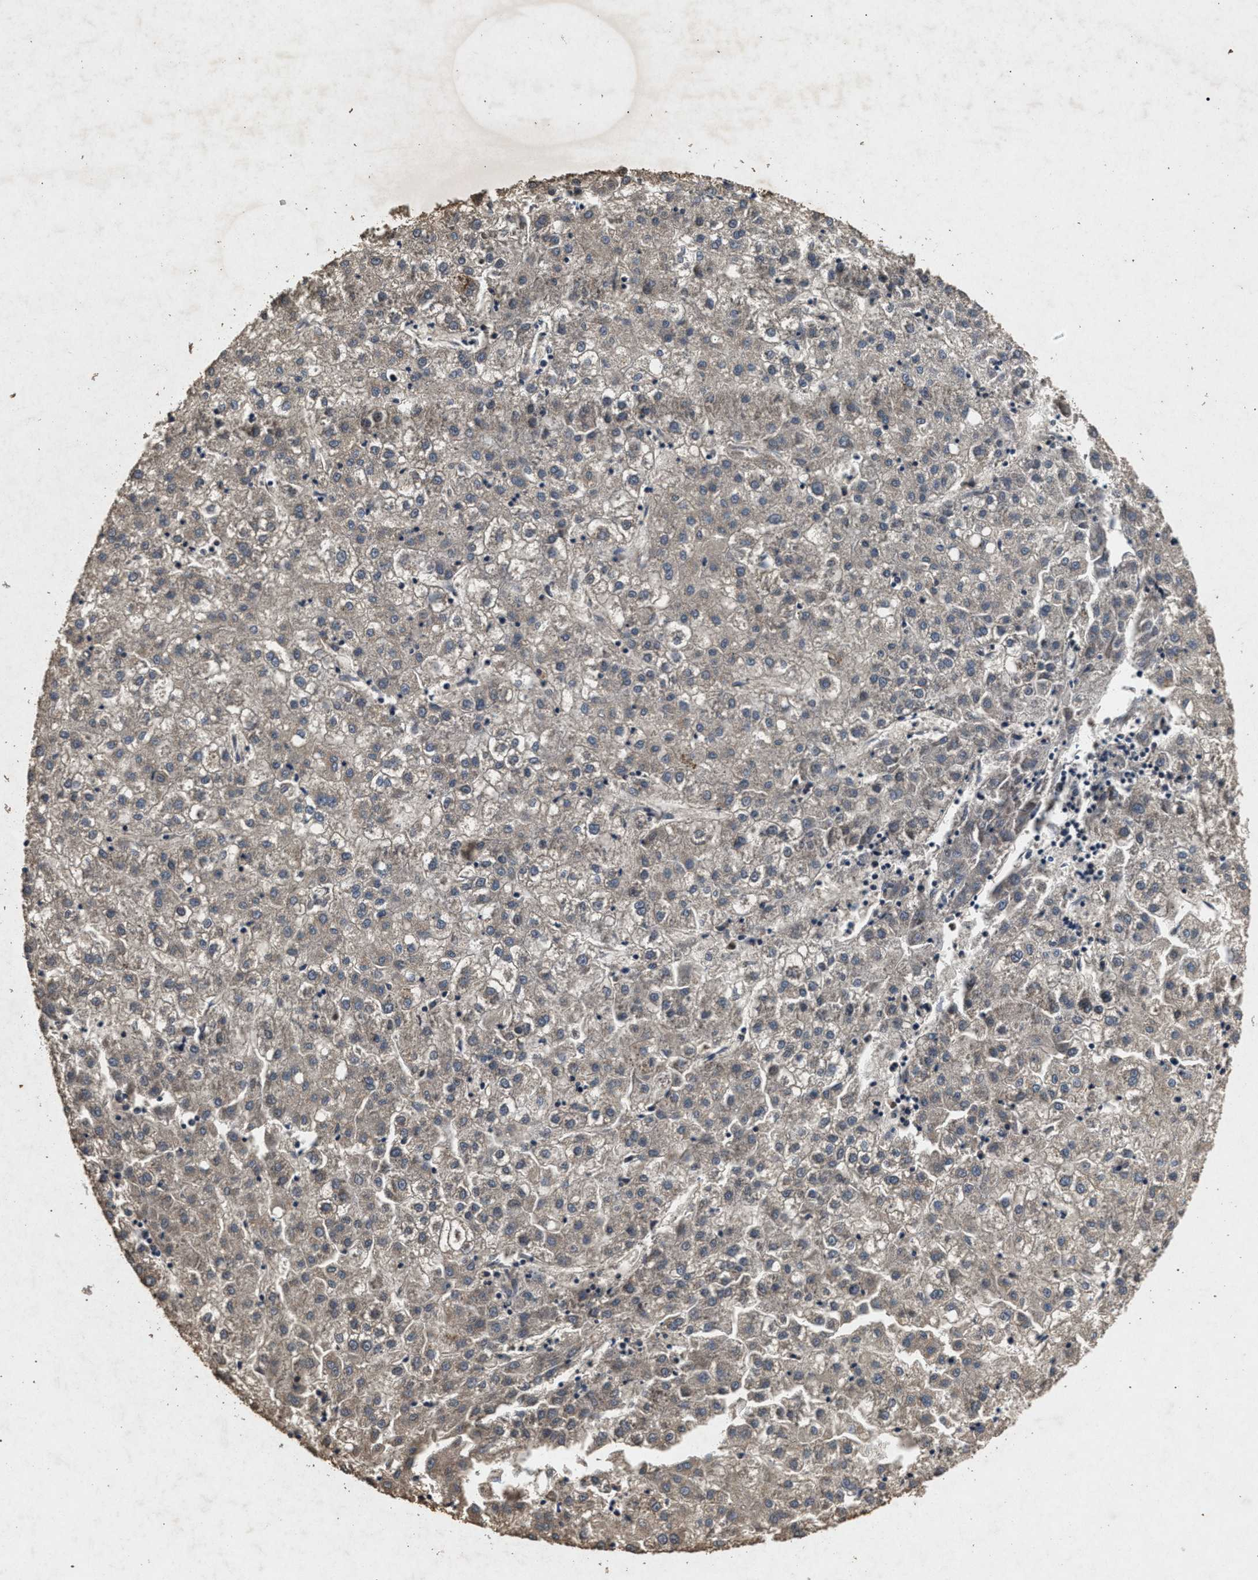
{"staining": {"intensity": "negative", "quantity": "none", "location": "none"}, "tissue": "liver cancer", "cell_type": "Tumor cells", "image_type": "cancer", "snomed": [{"axis": "morphology", "description": "Carcinoma, Hepatocellular, NOS"}, {"axis": "topography", "description": "Liver"}], "caption": "DAB immunohistochemical staining of hepatocellular carcinoma (liver) reveals no significant positivity in tumor cells.", "gene": "PPP1CC", "patient": {"sex": "male", "age": 72}}